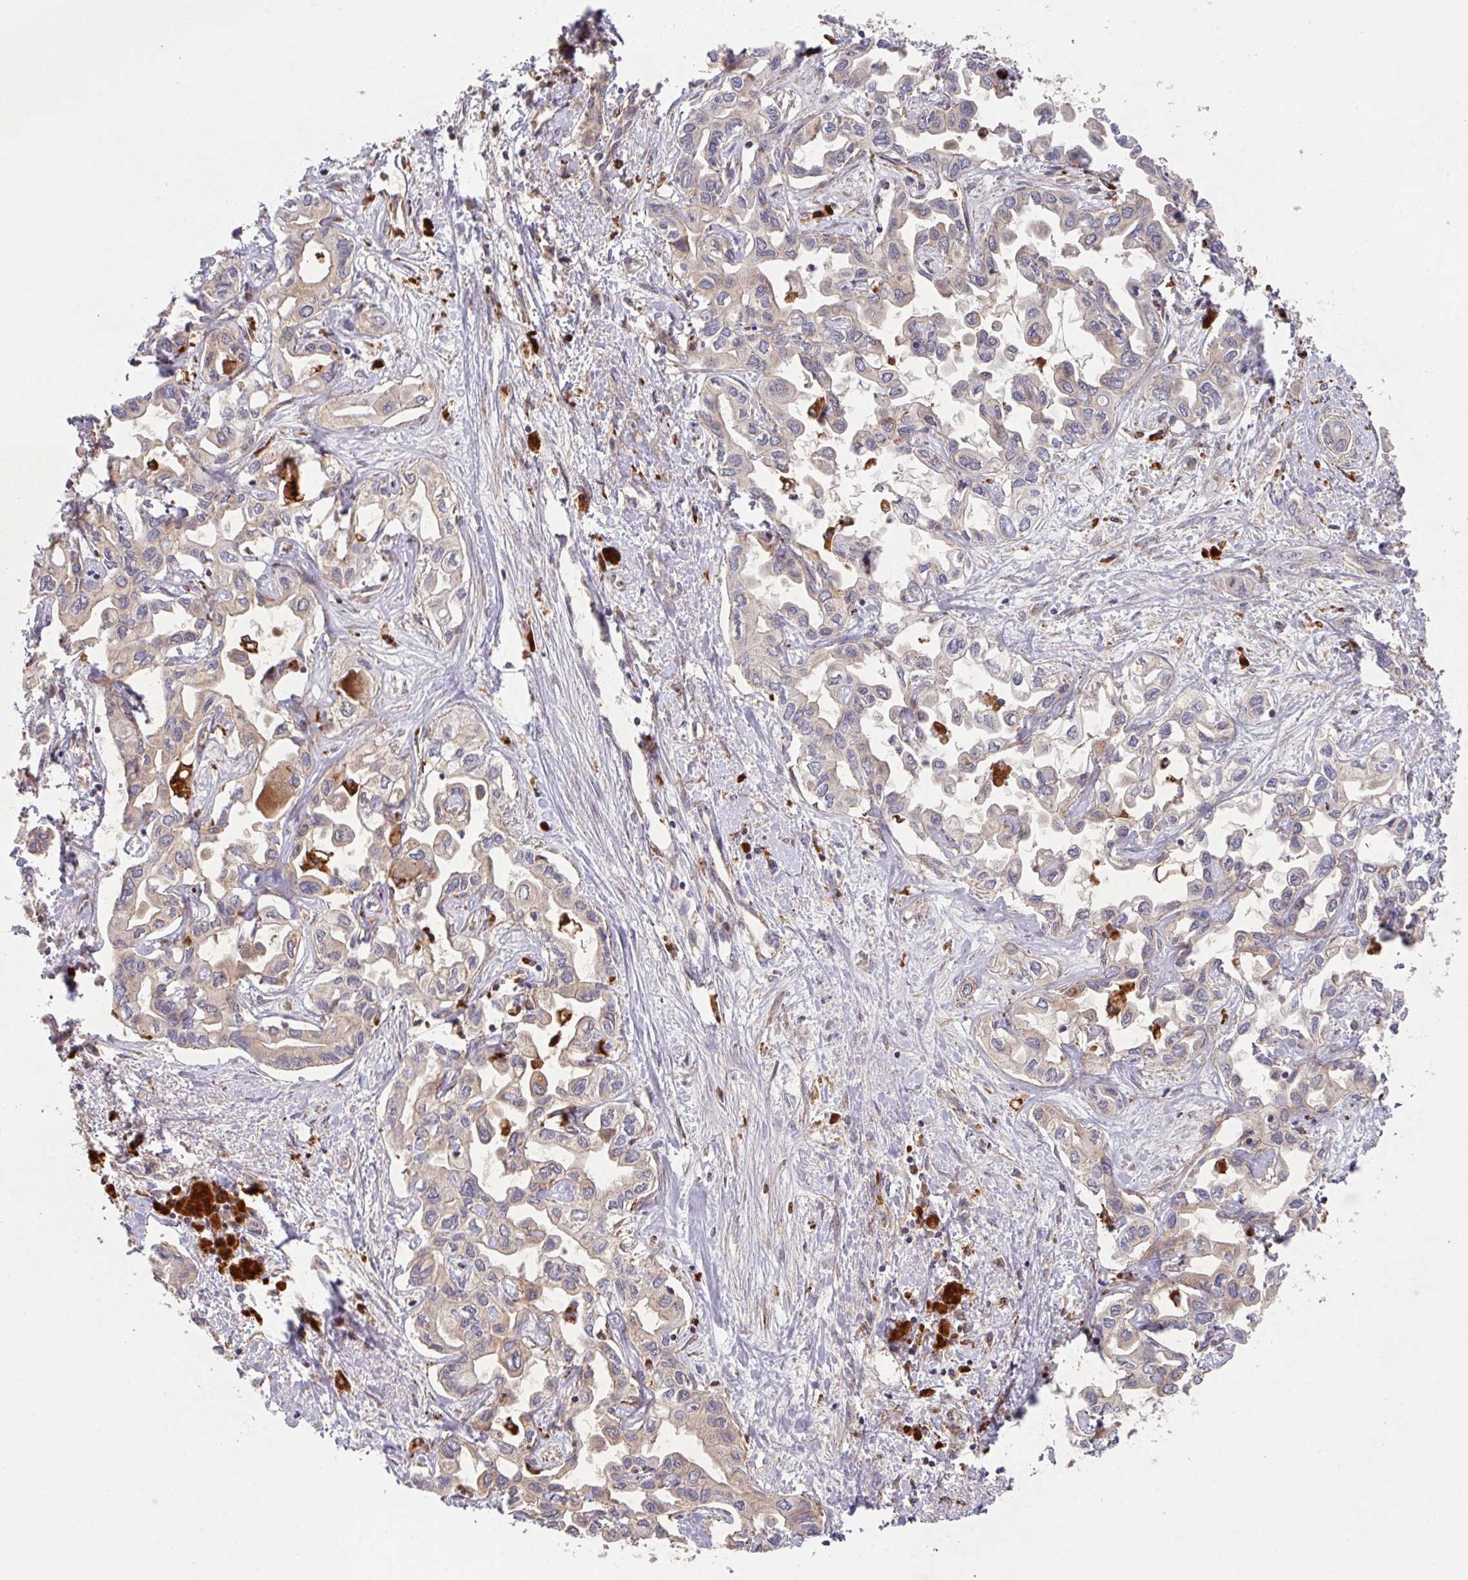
{"staining": {"intensity": "weak", "quantity": "25%-75%", "location": "cytoplasmic/membranous"}, "tissue": "liver cancer", "cell_type": "Tumor cells", "image_type": "cancer", "snomed": [{"axis": "morphology", "description": "Cholangiocarcinoma"}, {"axis": "topography", "description": "Liver"}], "caption": "Human liver cancer (cholangiocarcinoma) stained for a protein (brown) shows weak cytoplasmic/membranous positive positivity in approximately 25%-75% of tumor cells.", "gene": "TRIM14", "patient": {"sex": "female", "age": 64}}